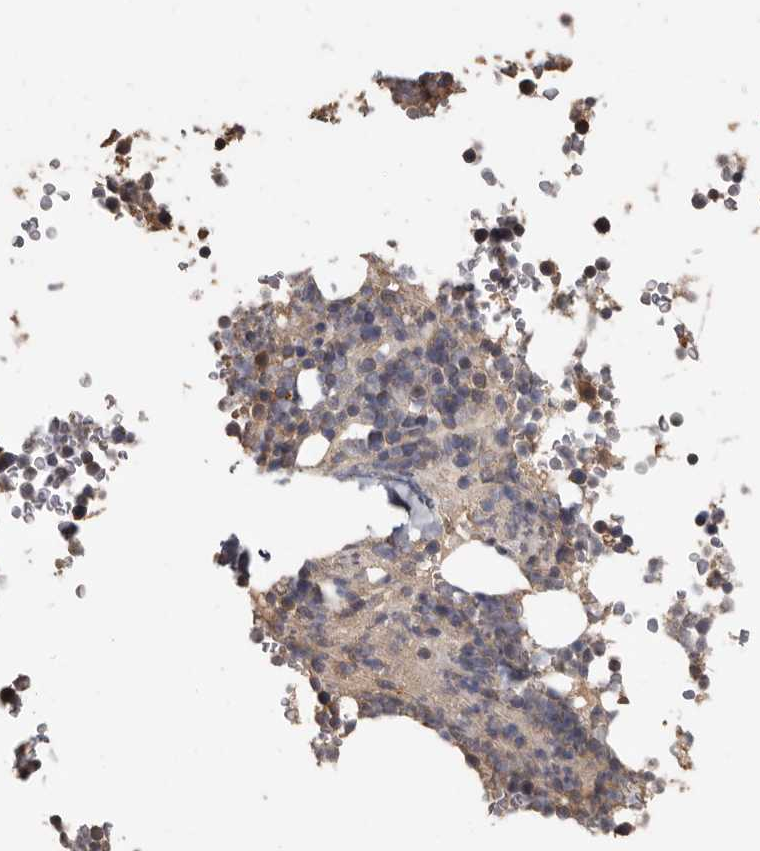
{"staining": {"intensity": "weak", "quantity": "<25%", "location": "cytoplasmic/membranous"}, "tissue": "bone marrow", "cell_type": "Hematopoietic cells", "image_type": "normal", "snomed": [{"axis": "morphology", "description": "Normal tissue, NOS"}, {"axis": "topography", "description": "Bone marrow"}], "caption": "Bone marrow was stained to show a protein in brown. There is no significant staining in hematopoietic cells. (Stains: DAB (3,3'-diaminobenzidine) immunohistochemistry with hematoxylin counter stain, Microscopy: brightfield microscopy at high magnification).", "gene": "KIF26B", "patient": {"sex": "male", "age": 58}}